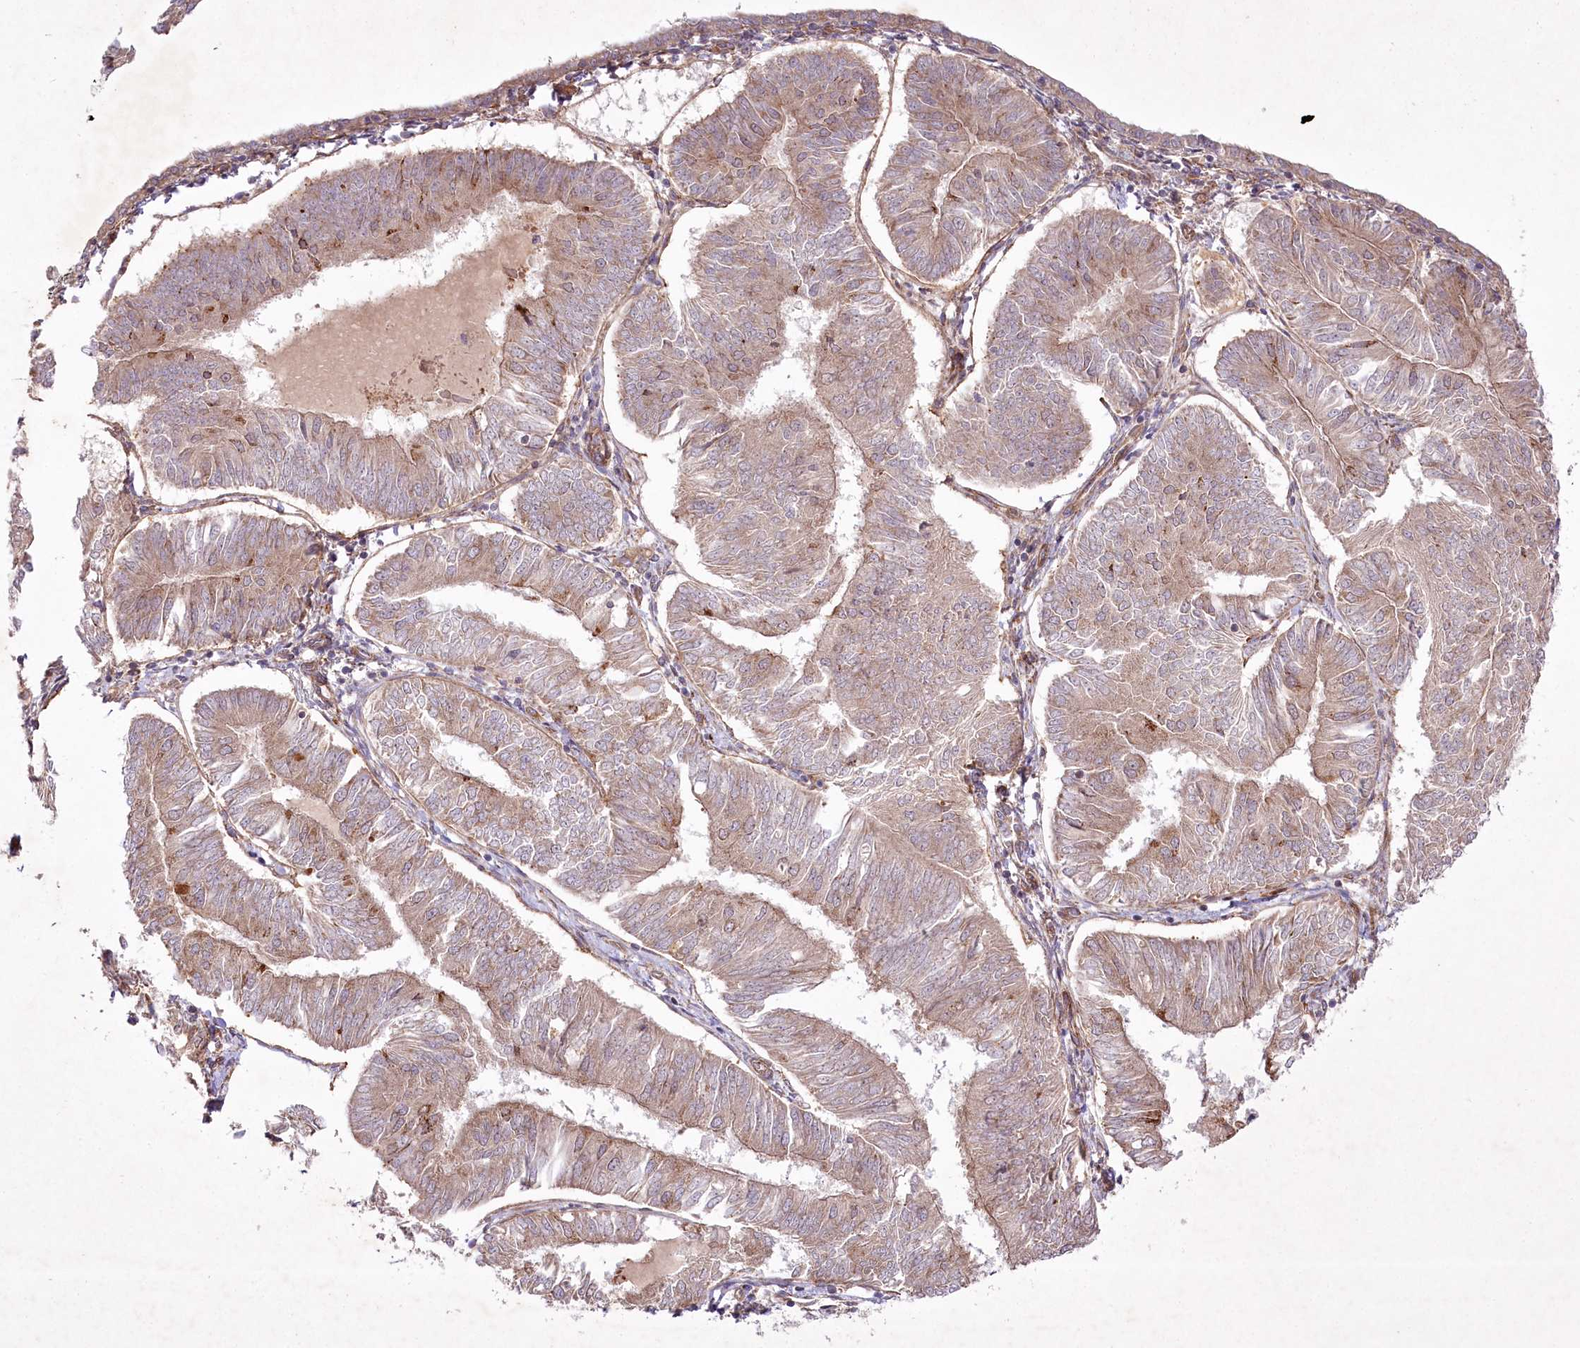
{"staining": {"intensity": "weak", "quantity": ">75%", "location": "cytoplasmic/membranous"}, "tissue": "endometrial cancer", "cell_type": "Tumor cells", "image_type": "cancer", "snomed": [{"axis": "morphology", "description": "Adenocarcinoma, NOS"}, {"axis": "topography", "description": "Endometrium"}], "caption": "Tumor cells reveal weak cytoplasmic/membranous staining in approximately >75% of cells in endometrial cancer.", "gene": "PSTK", "patient": {"sex": "female", "age": 58}}